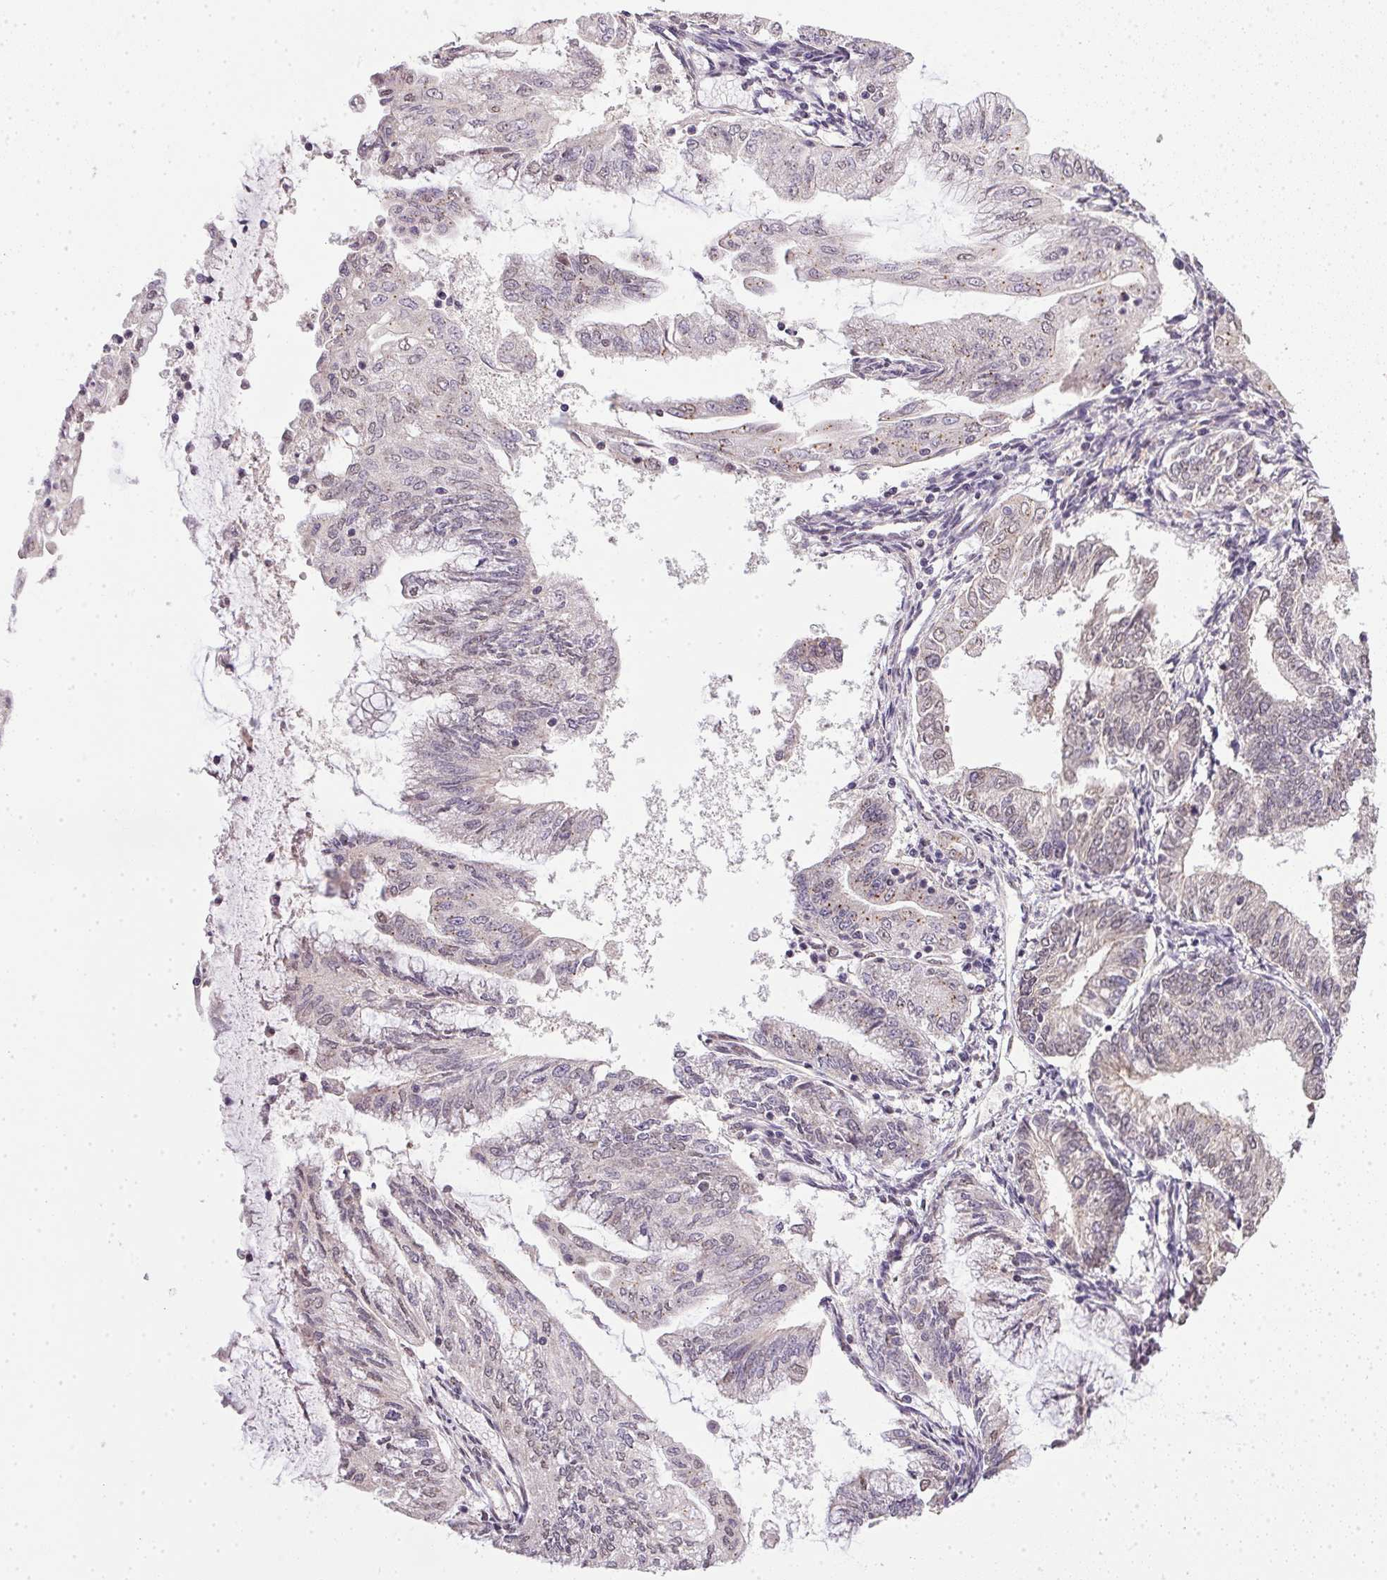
{"staining": {"intensity": "weak", "quantity": "<25%", "location": "cytoplasmic/membranous"}, "tissue": "endometrial cancer", "cell_type": "Tumor cells", "image_type": "cancer", "snomed": [{"axis": "morphology", "description": "Adenocarcinoma, NOS"}, {"axis": "topography", "description": "Endometrium"}], "caption": "High power microscopy micrograph of an IHC photomicrograph of adenocarcinoma (endometrial), revealing no significant expression in tumor cells.", "gene": "PPP4R4", "patient": {"sex": "female", "age": 55}}